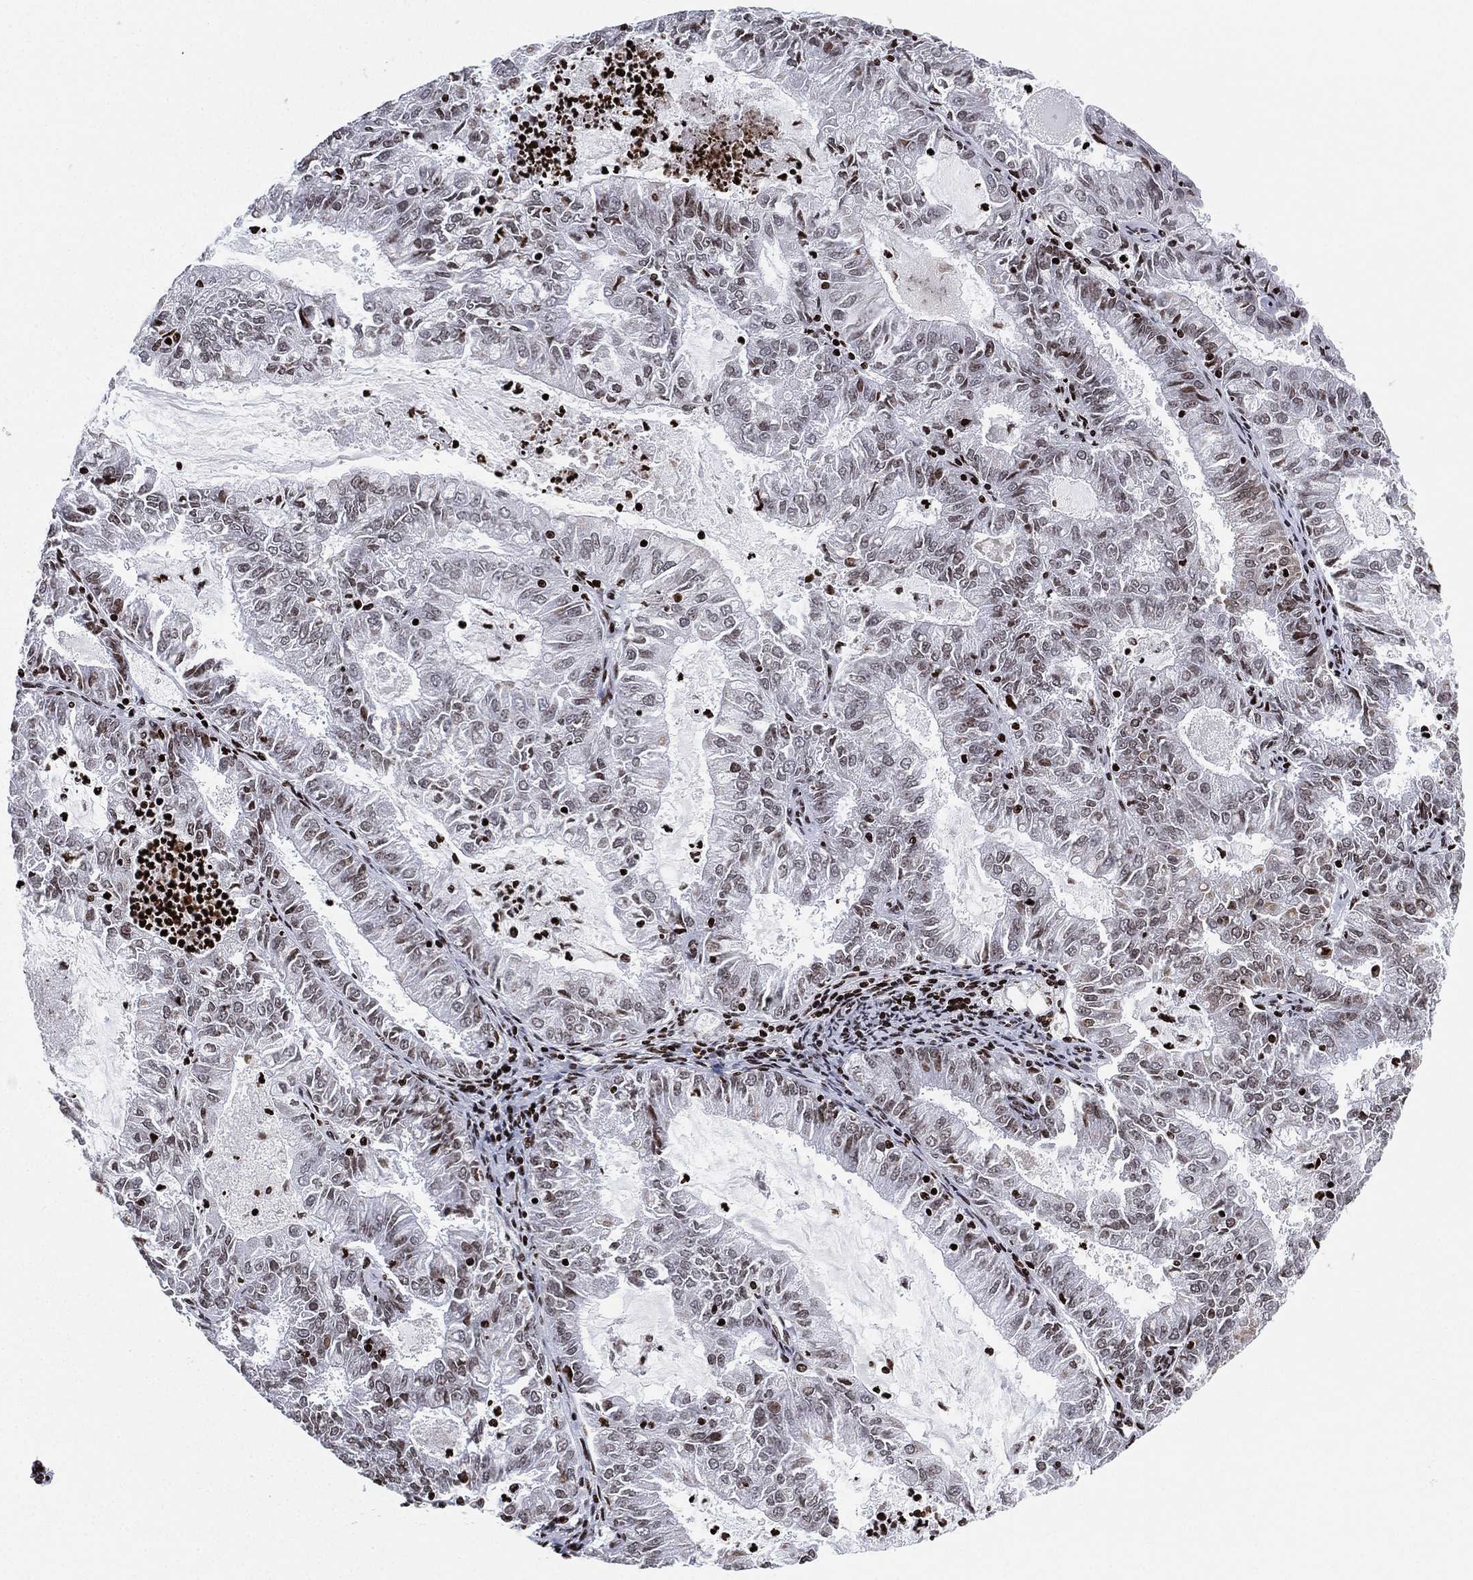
{"staining": {"intensity": "moderate", "quantity": "<25%", "location": "cytoplasmic/membranous,nuclear"}, "tissue": "endometrial cancer", "cell_type": "Tumor cells", "image_type": "cancer", "snomed": [{"axis": "morphology", "description": "Adenocarcinoma, NOS"}, {"axis": "topography", "description": "Endometrium"}], "caption": "Endometrial cancer tissue exhibits moderate cytoplasmic/membranous and nuclear staining in approximately <25% of tumor cells (IHC, brightfield microscopy, high magnification).", "gene": "MFSD14A", "patient": {"sex": "female", "age": 57}}